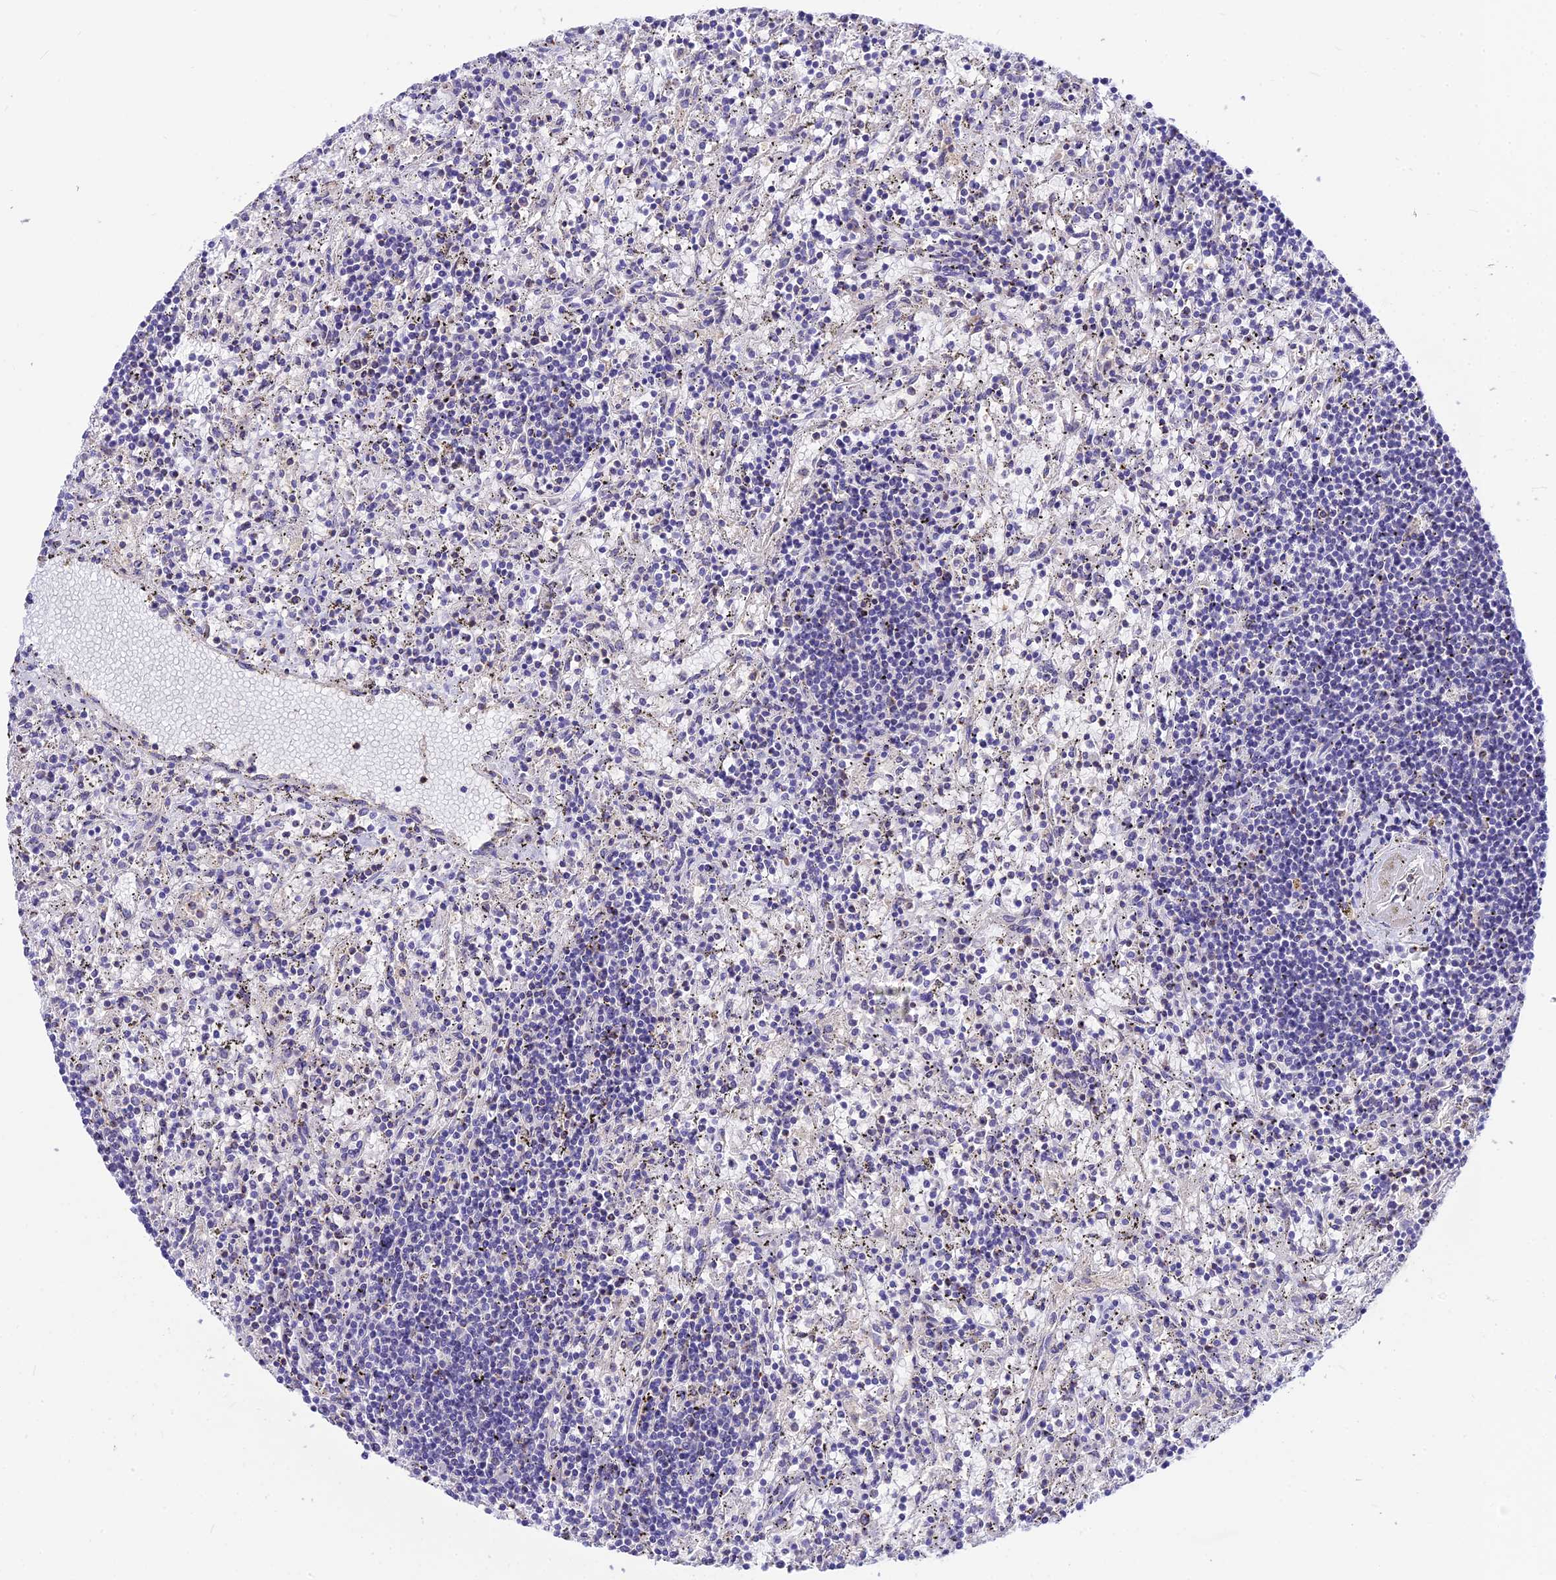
{"staining": {"intensity": "negative", "quantity": "none", "location": "none"}, "tissue": "lymphoma", "cell_type": "Tumor cells", "image_type": "cancer", "snomed": [{"axis": "morphology", "description": "Malignant lymphoma, non-Hodgkin's type, Low grade"}, {"axis": "topography", "description": "Spleen"}], "caption": "Tumor cells are negative for protein expression in human low-grade malignant lymphoma, non-Hodgkin's type.", "gene": "C6orf132", "patient": {"sex": "male", "age": 76}}